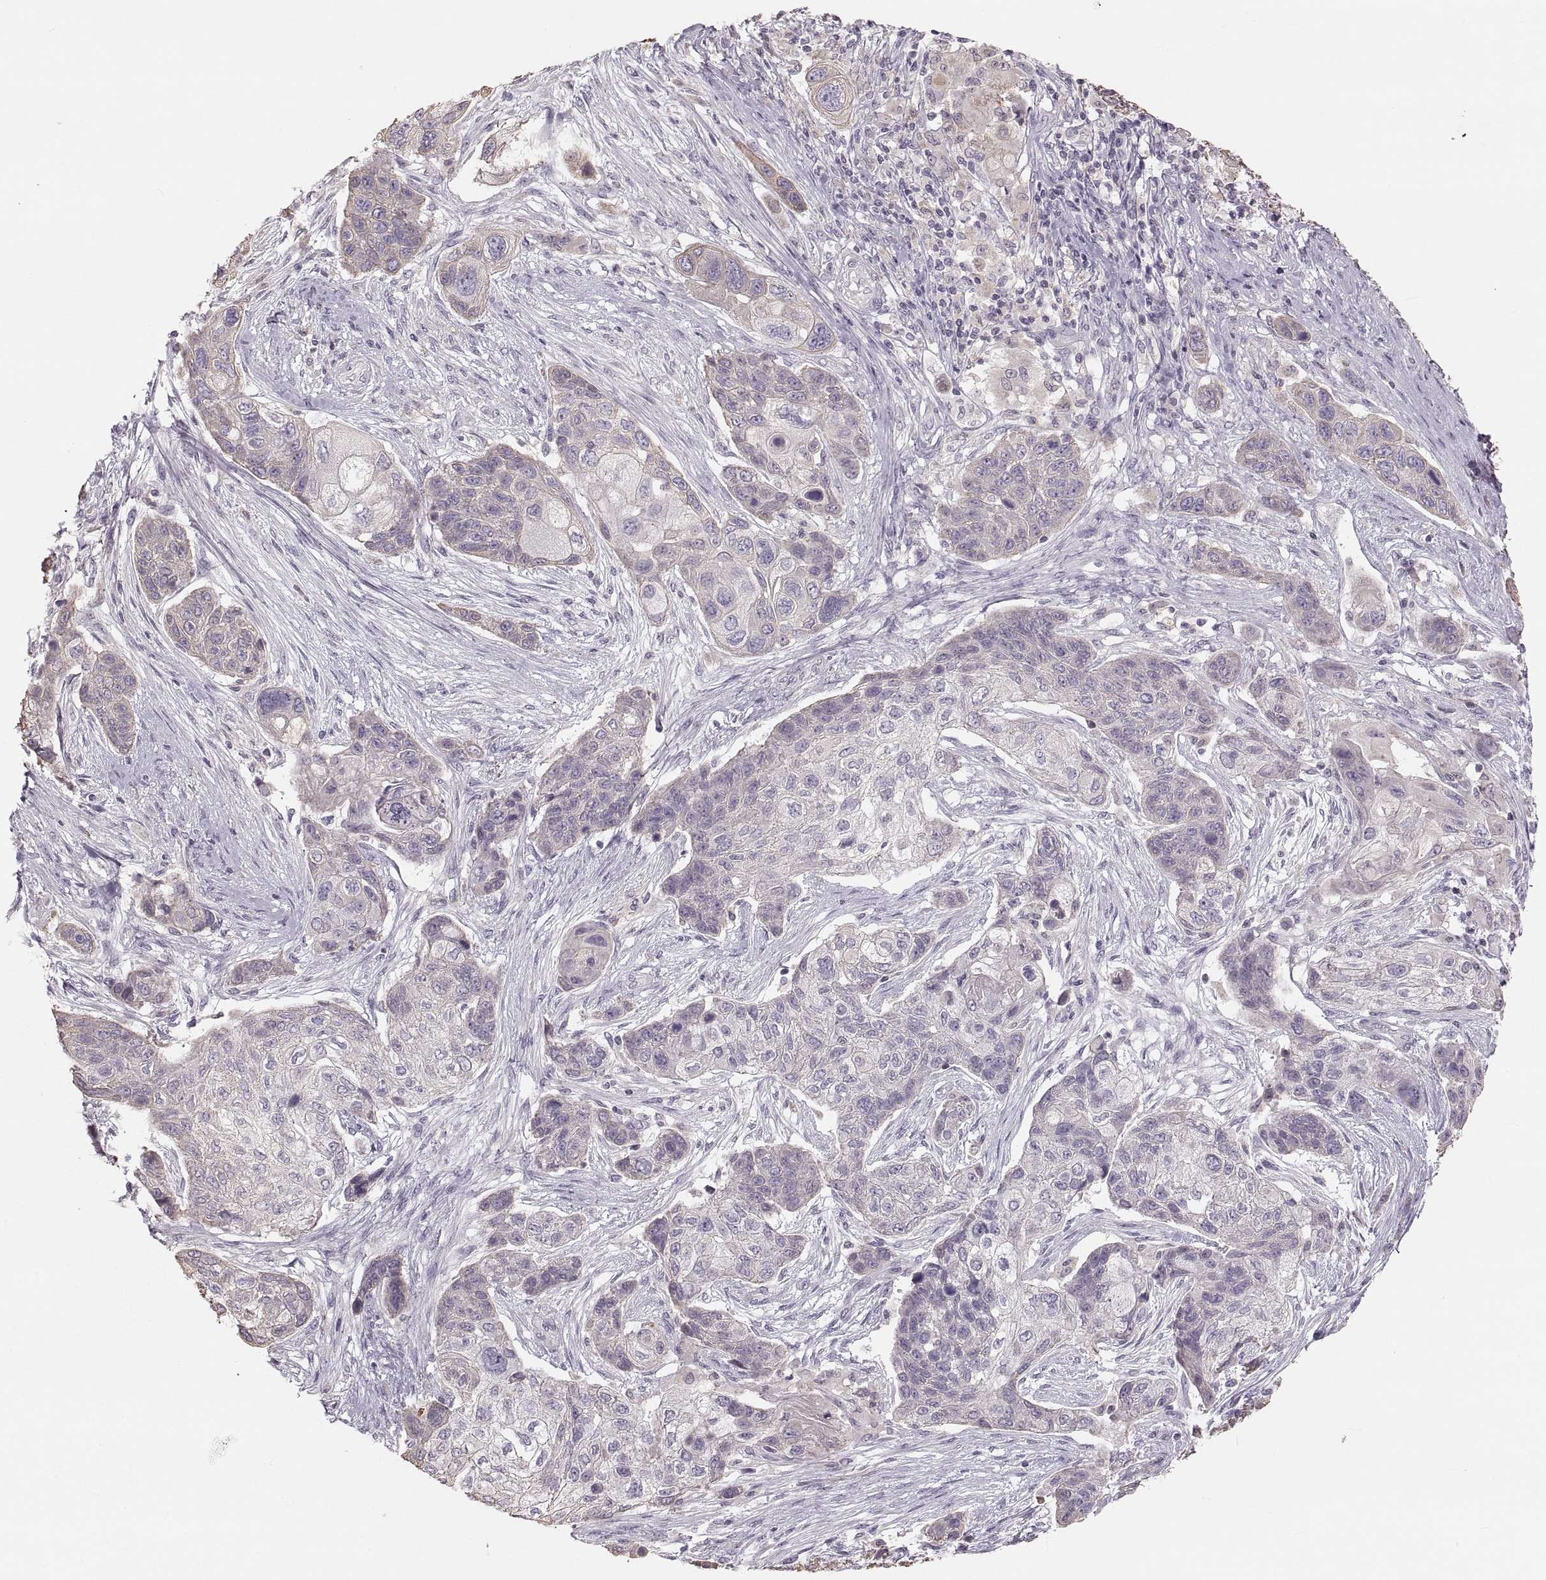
{"staining": {"intensity": "negative", "quantity": "none", "location": "none"}, "tissue": "lung cancer", "cell_type": "Tumor cells", "image_type": "cancer", "snomed": [{"axis": "morphology", "description": "Squamous cell carcinoma, NOS"}, {"axis": "topography", "description": "Lung"}], "caption": "Protein analysis of squamous cell carcinoma (lung) displays no significant staining in tumor cells. The staining is performed using DAB (3,3'-diaminobenzidine) brown chromogen with nuclei counter-stained in using hematoxylin.", "gene": "RUNDC3A", "patient": {"sex": "male", "age": 69}}